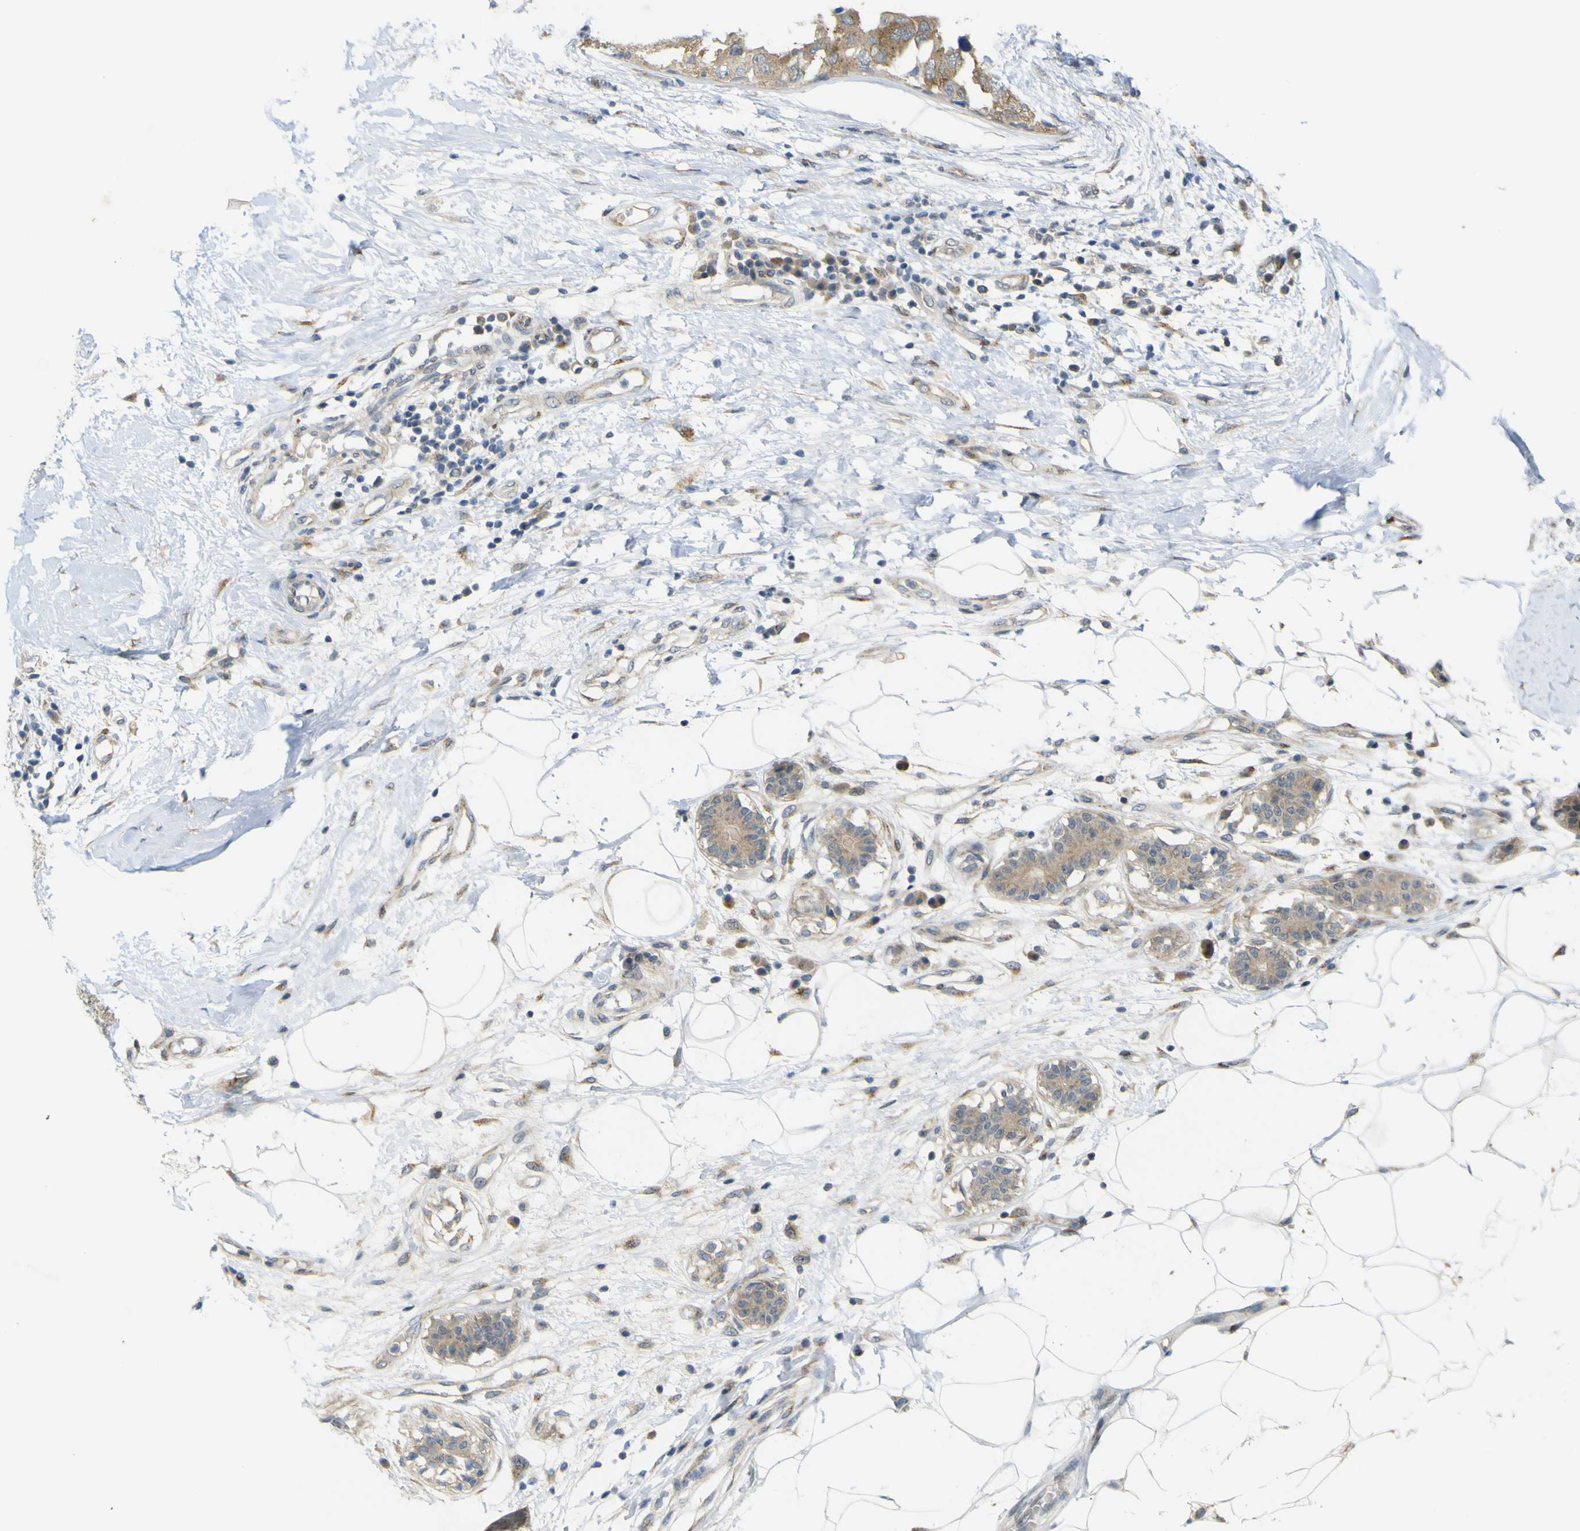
{"staining": {"intensity": "moderate", "quantity": ">75%", "location": "cytoplasmic/membranous"}, "tissue": "breast cancer", "cell_type": "Tumor cells", "image_type": "cancer", "snomed": [{"axis": "morphology", "description": "Duct carcinoma"}, {"axis": "topography", "description": "Breast"}], "caption": "Breast cancer tissue shows moderate cytoplasmic/membranous staining in about >75% of tumor cells", "gene": "IGF2R", "patient": {"sex": "female", "age": 40}}